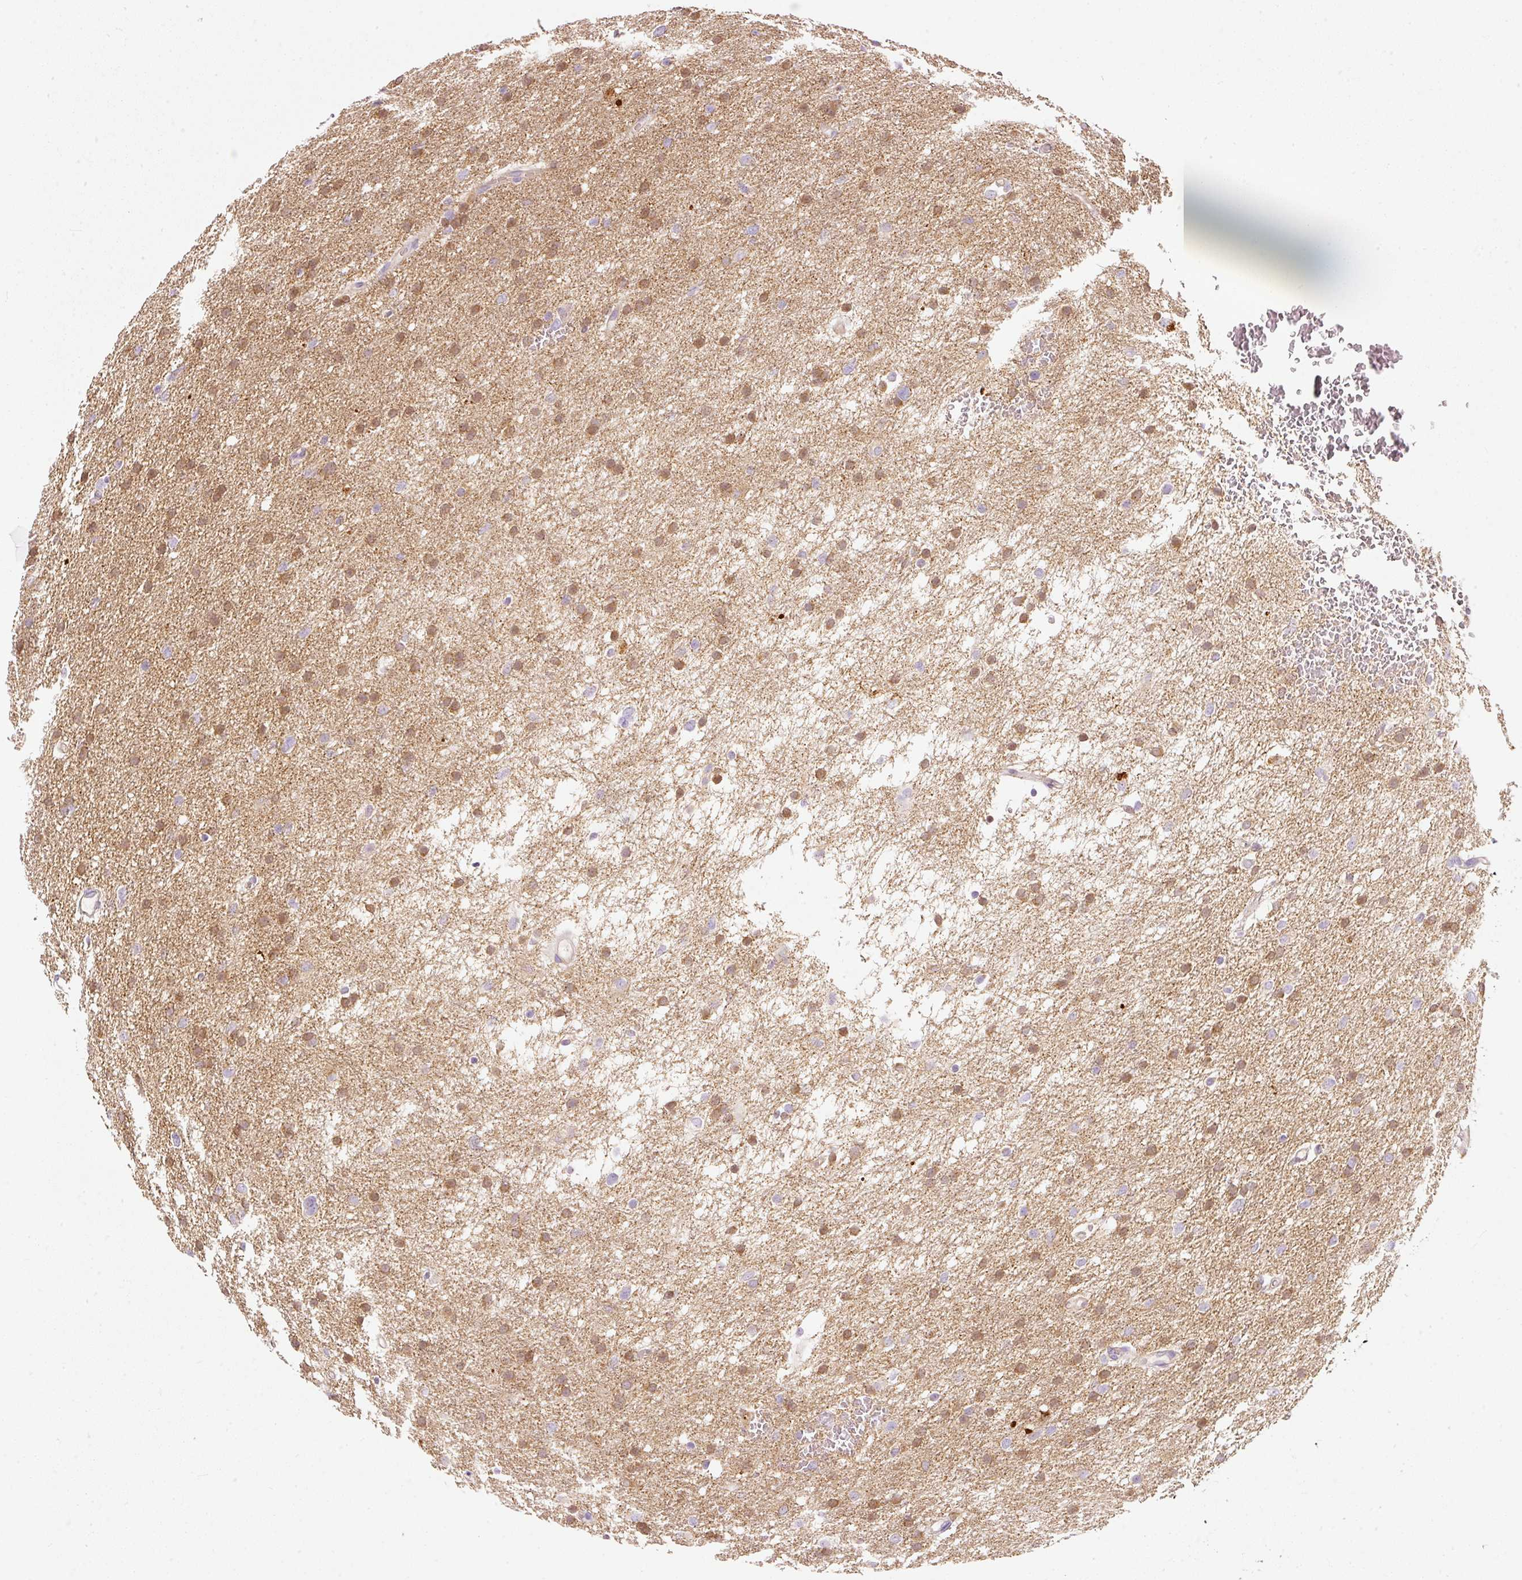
{"staining": {"intensity": "moderate", "quantity": ">75%", "location": "cytoplasmic/membranous"}, "tissue": "glioma", "cell_type": "Tumor cells", "image_type": "cancer", "snomed": [{"axis": "morphology", "description": "Glioma, malignant, High grade"}, {"axis": "topography", "description": "Cerebral cortex"}], "caption": "High-magnification brightfield microscopy of malignant glioma (high-grade) stained with DAB (3,3'-diaminobenzidine) (brown) and counterstained with hematoxylin (blue). tumor cells exhibit moderate cytoplasmic/membranous expression is seen in about>75% of cells. (brown staining indicates protein expression, while blue staining denotes nuclei).", "gene": "MTHFD2", "patient": {"sex": "female", "age": 36}}